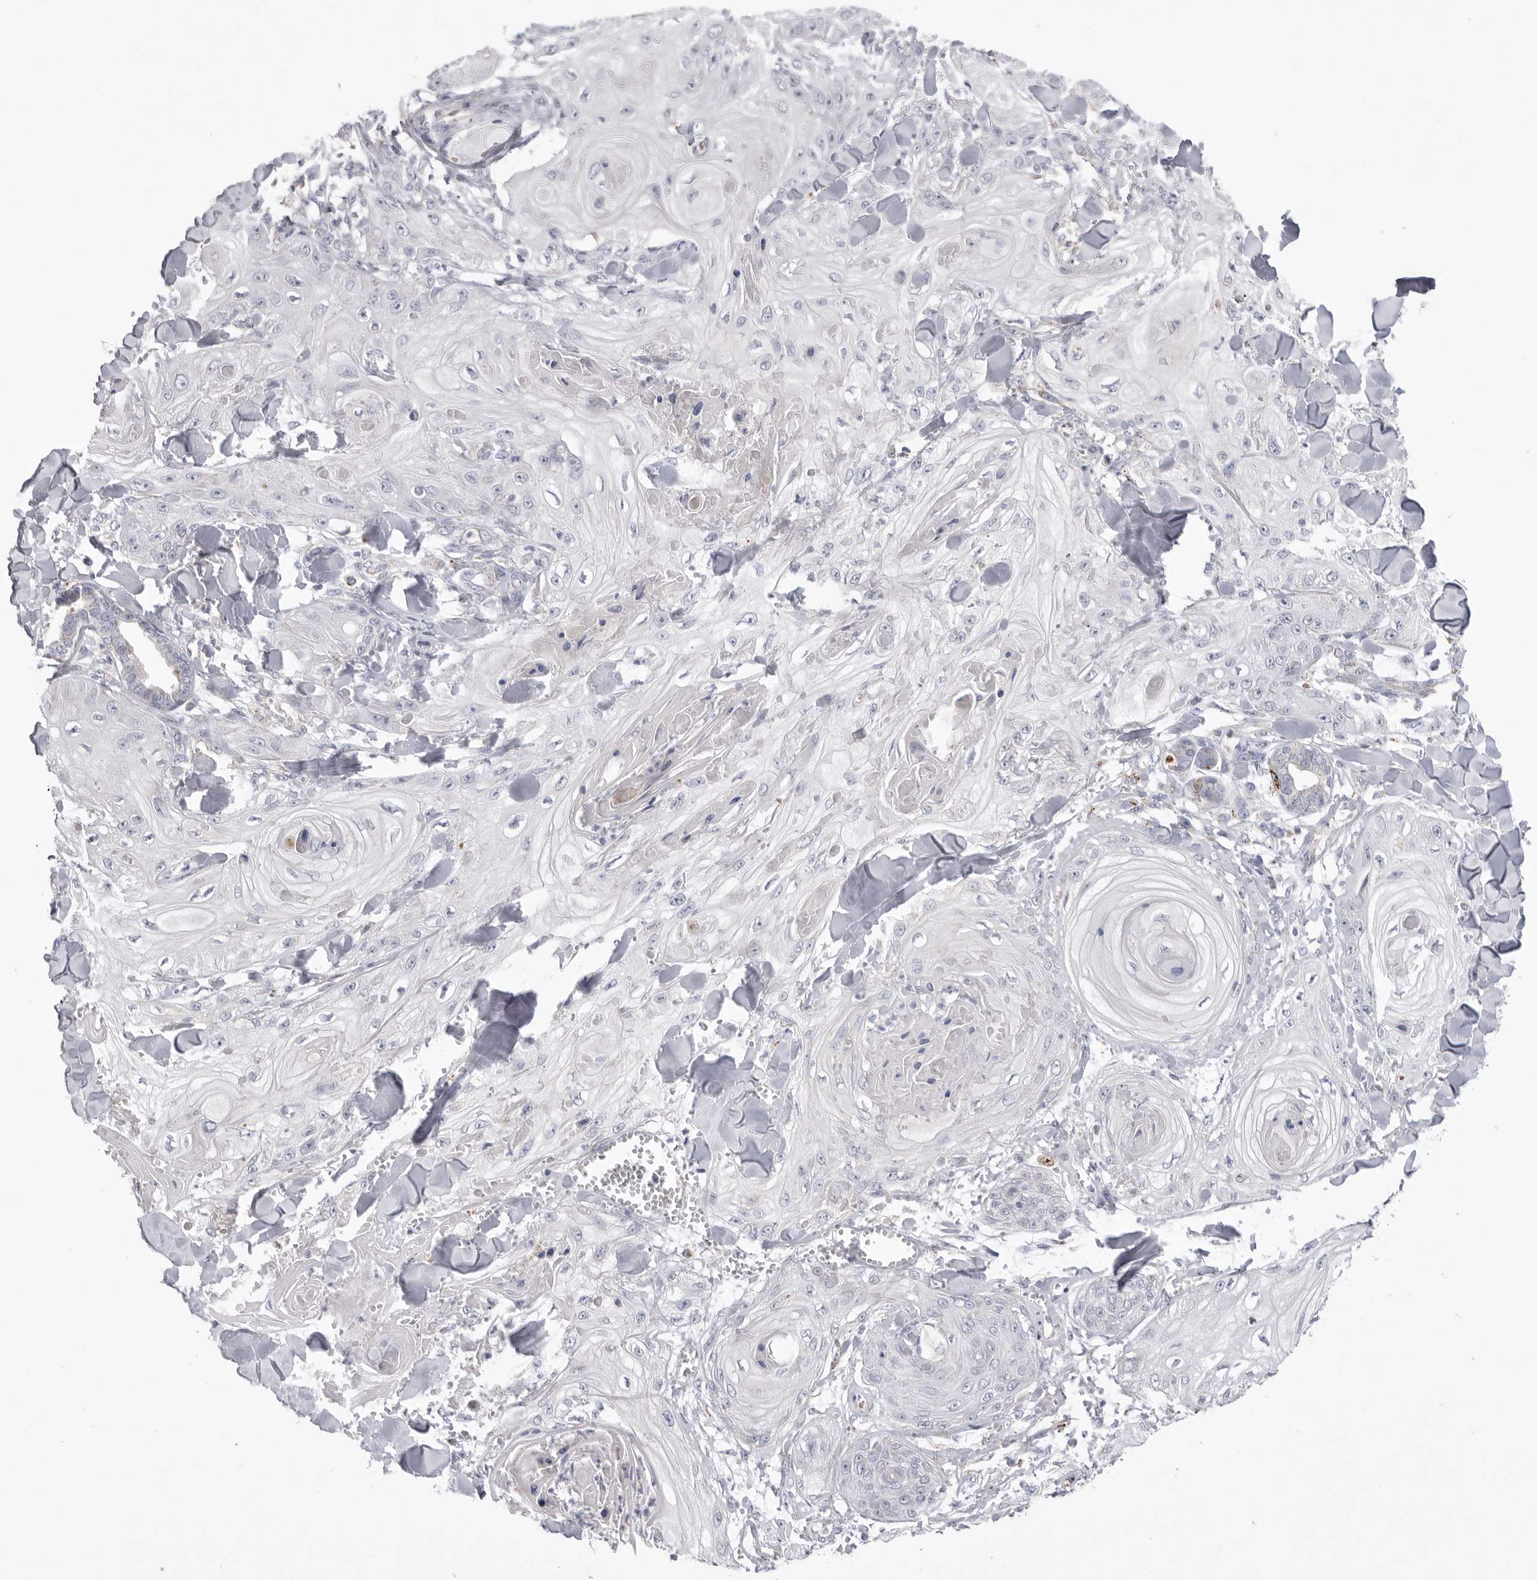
{"staining": {"intensity": "negative", "quantity": "none", "location": "none"}, "tissue": "skin cancer", "cell_type": "Tumor cells", "image_type": "cancer", "snomed": [{"axis": "morphology", "description": "Squamous cell carcinoma, NOS"}, {"axis": "topography", "description": "Skin"}], "caption": "Tumor cells show no significant protein positivity in squamous cell carcinoma (skin). (Stains: DAB (3,3'-diaminobenzidine) IHC with hematoxylin counter stain, Microscopy: brightfield microscopy at high magnification).", "gene": "VDAC3", "patient": {"sex": "male", "age": 74}}